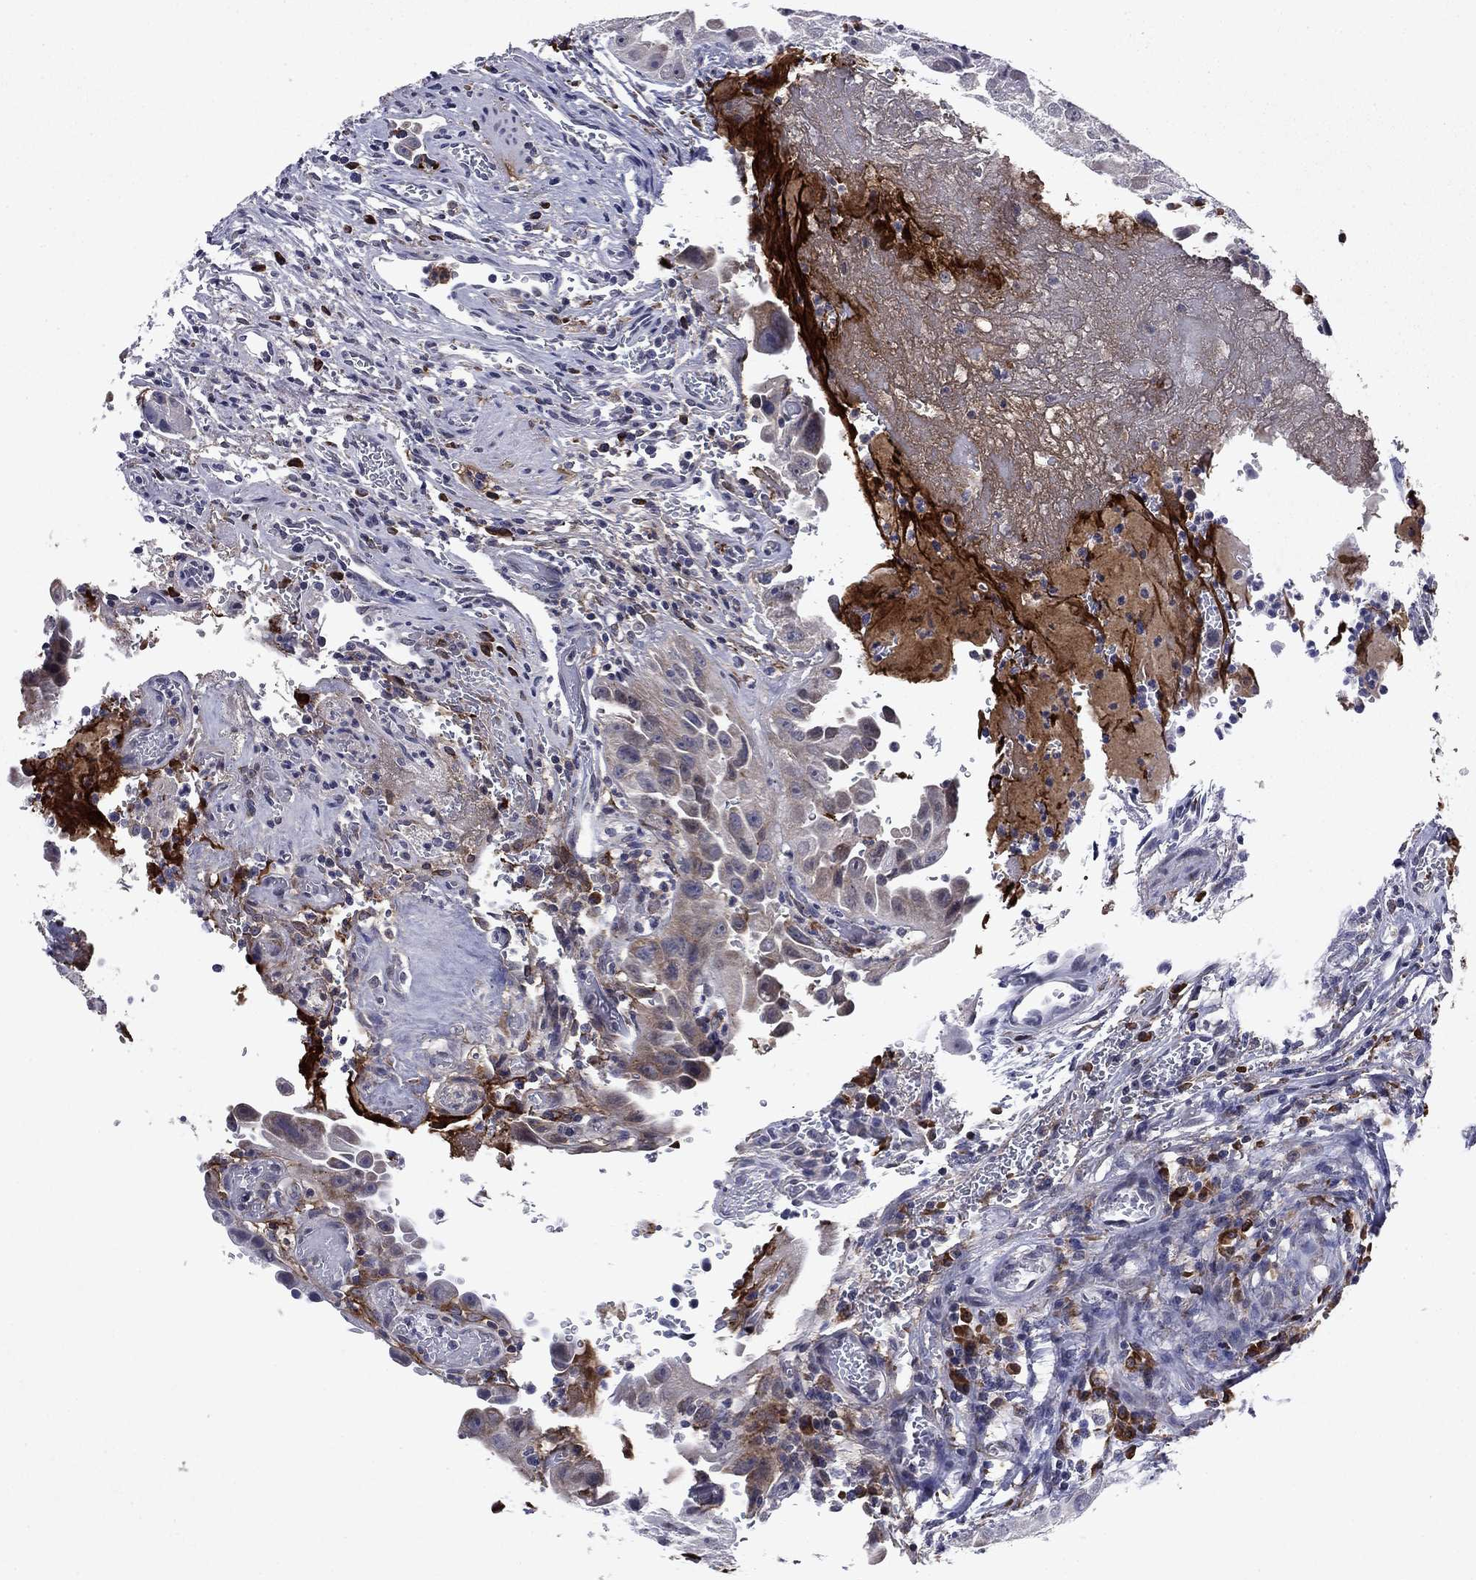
{"staining": {"intensity": "weak", "quantity": "<25%", "location": "cytoplasmic/membranous"}, "tissue": "urothelial cancer", "cell_type": "Tumor cells", "image_type": "cancer", "snomed": [{"axis": "morphology", "description": "Urothelial carcinoma, High grade"}, {"axis": "topography", "description": "Urinary bladder"}], "caption": "IHC photomicrograph of neoplastic tissue: high-grade urothelial carcinoma stained with DAB (3,3'-diaminobenzidine) reveals no significant protein staining in tumor cells.", "gene": "ECM1", "patient": {"sex": "female", "age": 41}}